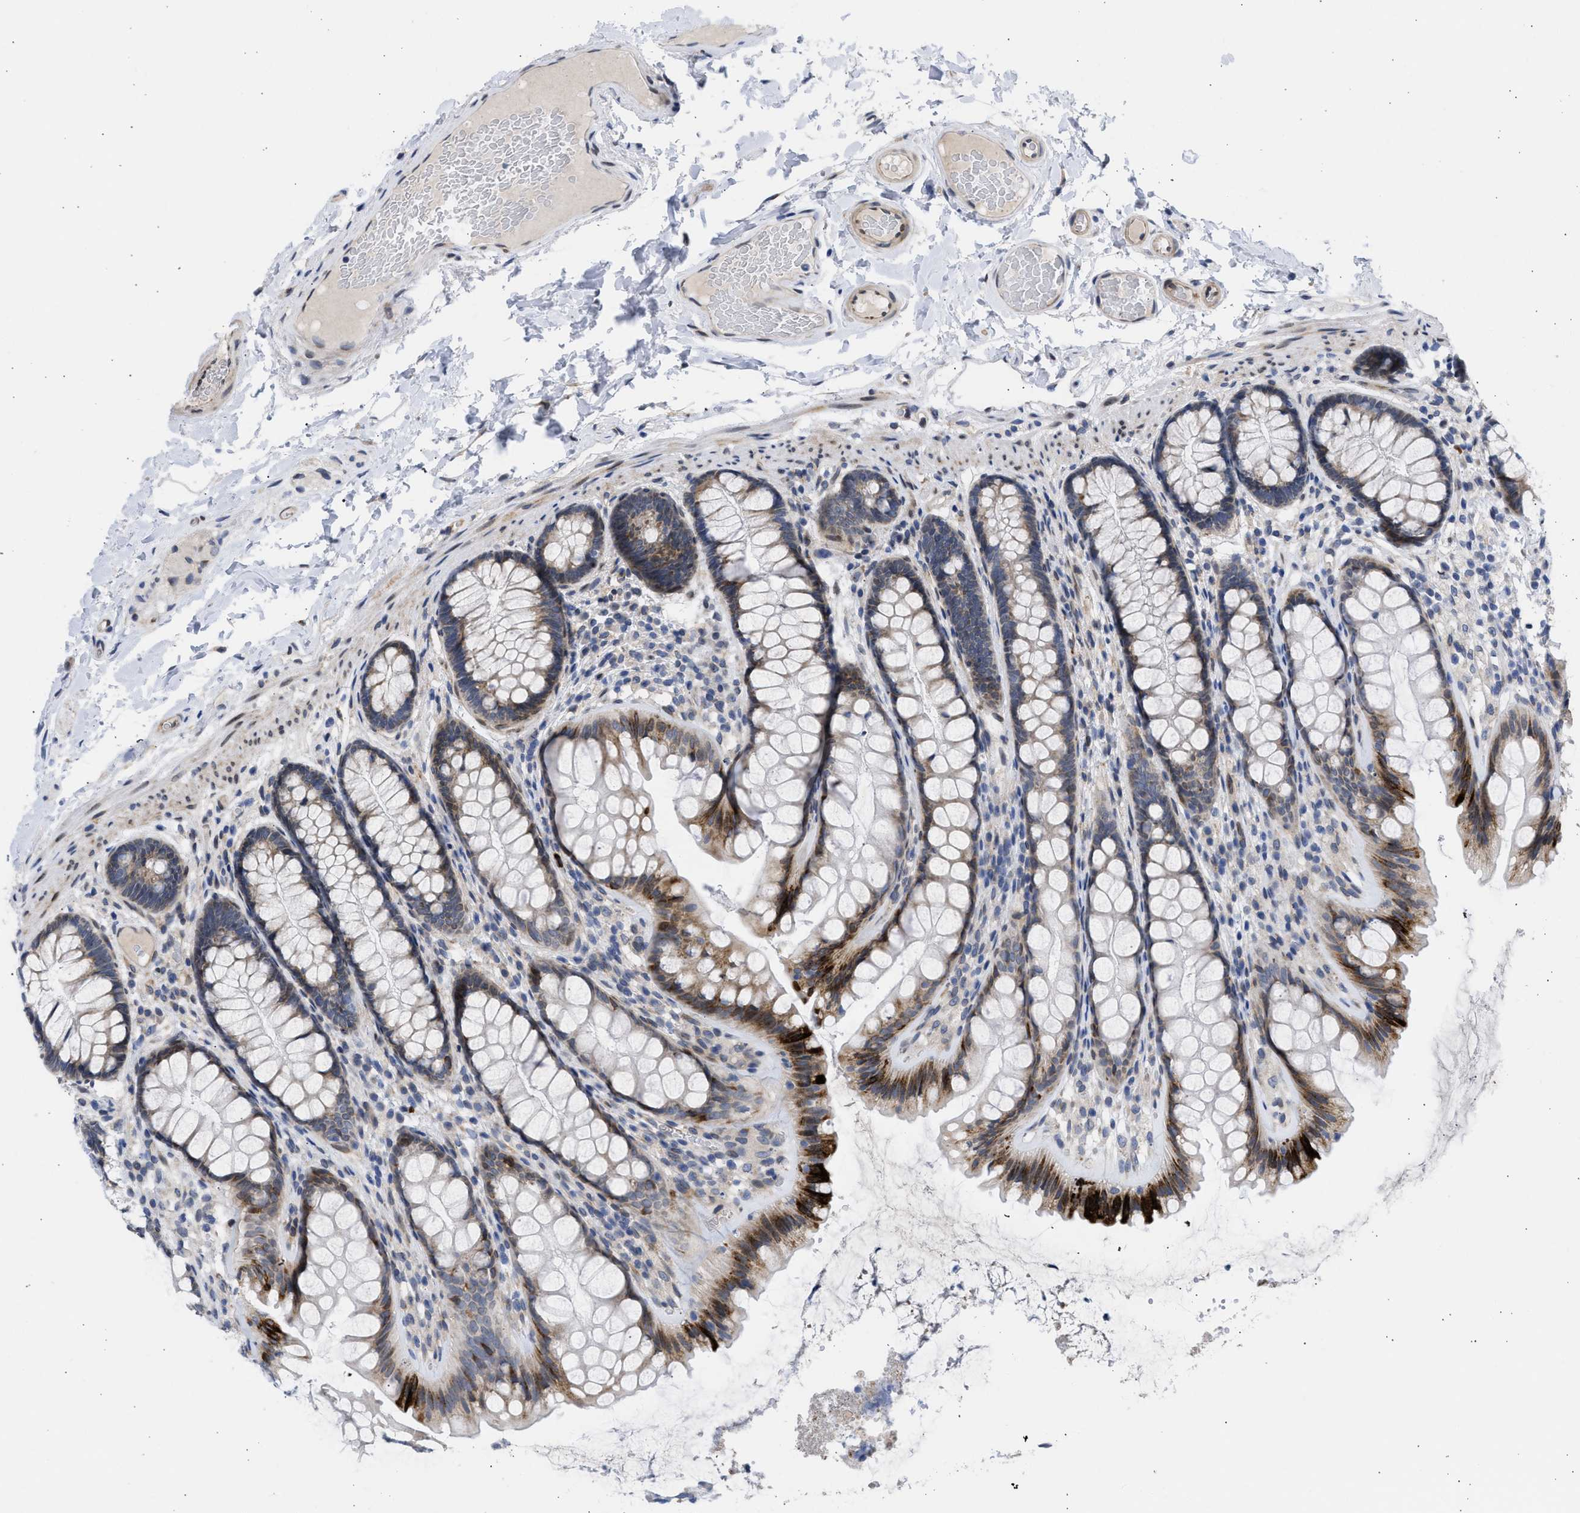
{"staining": {"intensity": "weak", "quantity": ">75%", "location": "cytoplasmic/membranous"}, "tissue": "colon", "cell_type": "Endothelial cells", "image_type": "normal", "snomed": [{"axis": "morphology", "description": "Normal tissue, NOS"}, {"axis": "topography", "description": "Colon"}], "caption": "Immunohistochemical staining of benign human colon displays low levels of weak cytoplasmic/membranous expression in approximately >75% of endothelial cells. Immunohistochemistry (ihc) stains the protein in brown and the nuclei are stained blue.", "gene": "NUP35", "patient": {"sex": "female", "age": 56}}